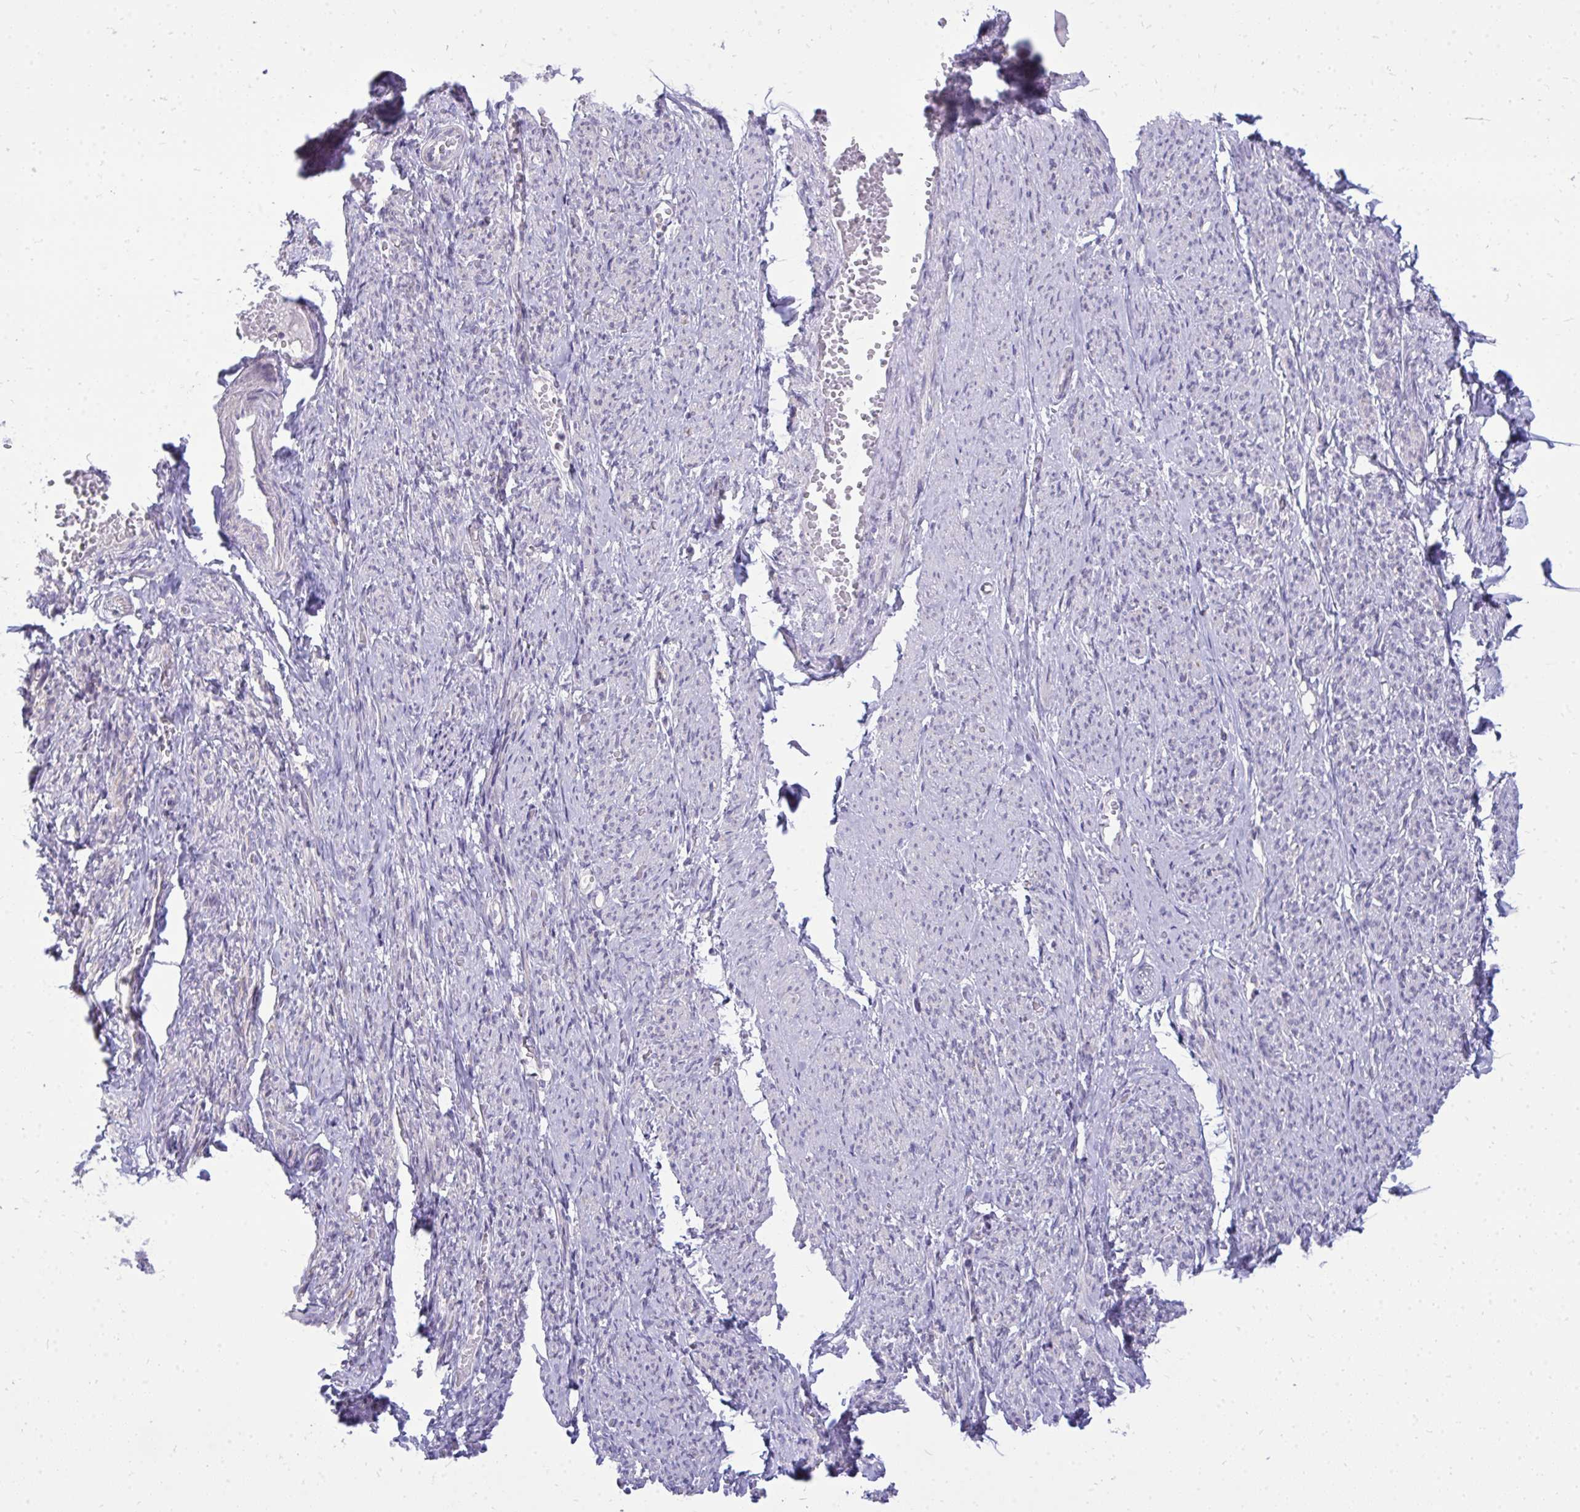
{"staining": {"intensity": "negative", "quantity": "none", "location": "none"}, "tissue": "smooth muscle", "cell_type": "Smooth muscle cells", "image_type": "normal", "snomed": [{"axis": "morphology", "description": "Normal tissue, NOS"}, {"axis": "topography", "description": "Smooth muscle"}], "caption": "Histopathology image shows no protein staining in smooth muscle cells of normal smooth muscle.", "gene": "SPTBN2", "patient": {"sex": "female", "age": 65}}